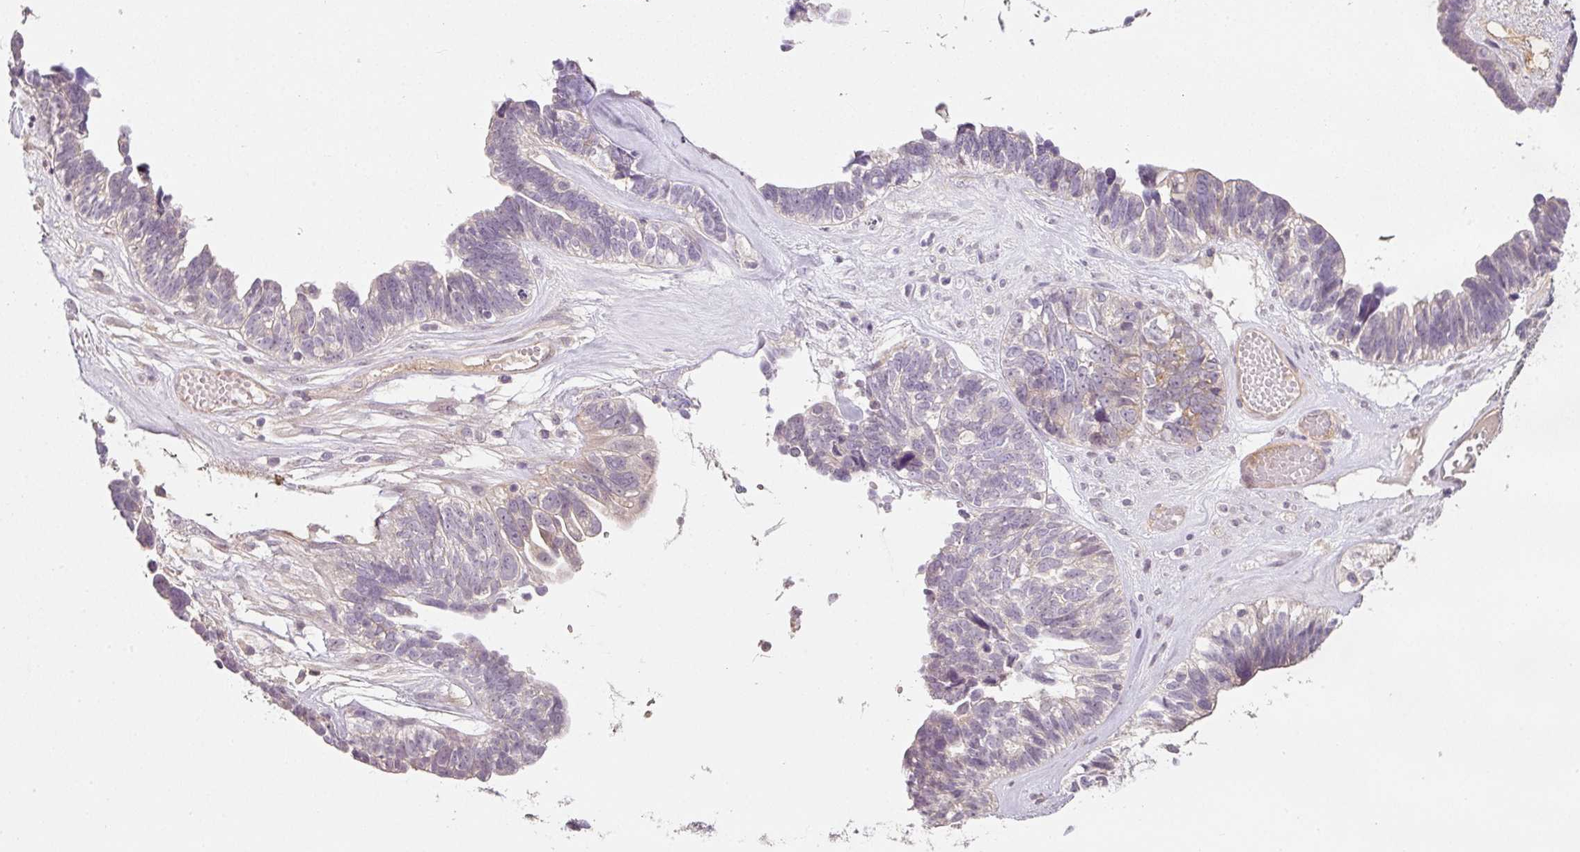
{"staining": {"intensity": "negative", "quantity": "none", "location": "none"}, "tissue": "ovarian cancer", "cell_type": "Tumor cells", "image_type": "cancer", "snomed": [{"axis": "morphology", "description": "Cystadenocarcinoma, serous, NOS"}, {"axis": "topography", "description": "Ovary"}], "caption": "The image displays no significant staining in tumor cells of serous cystadenocarcinoma (ovarian).", "gene": "TIRAP", "patient": {"sex": "female", "age": 79}}